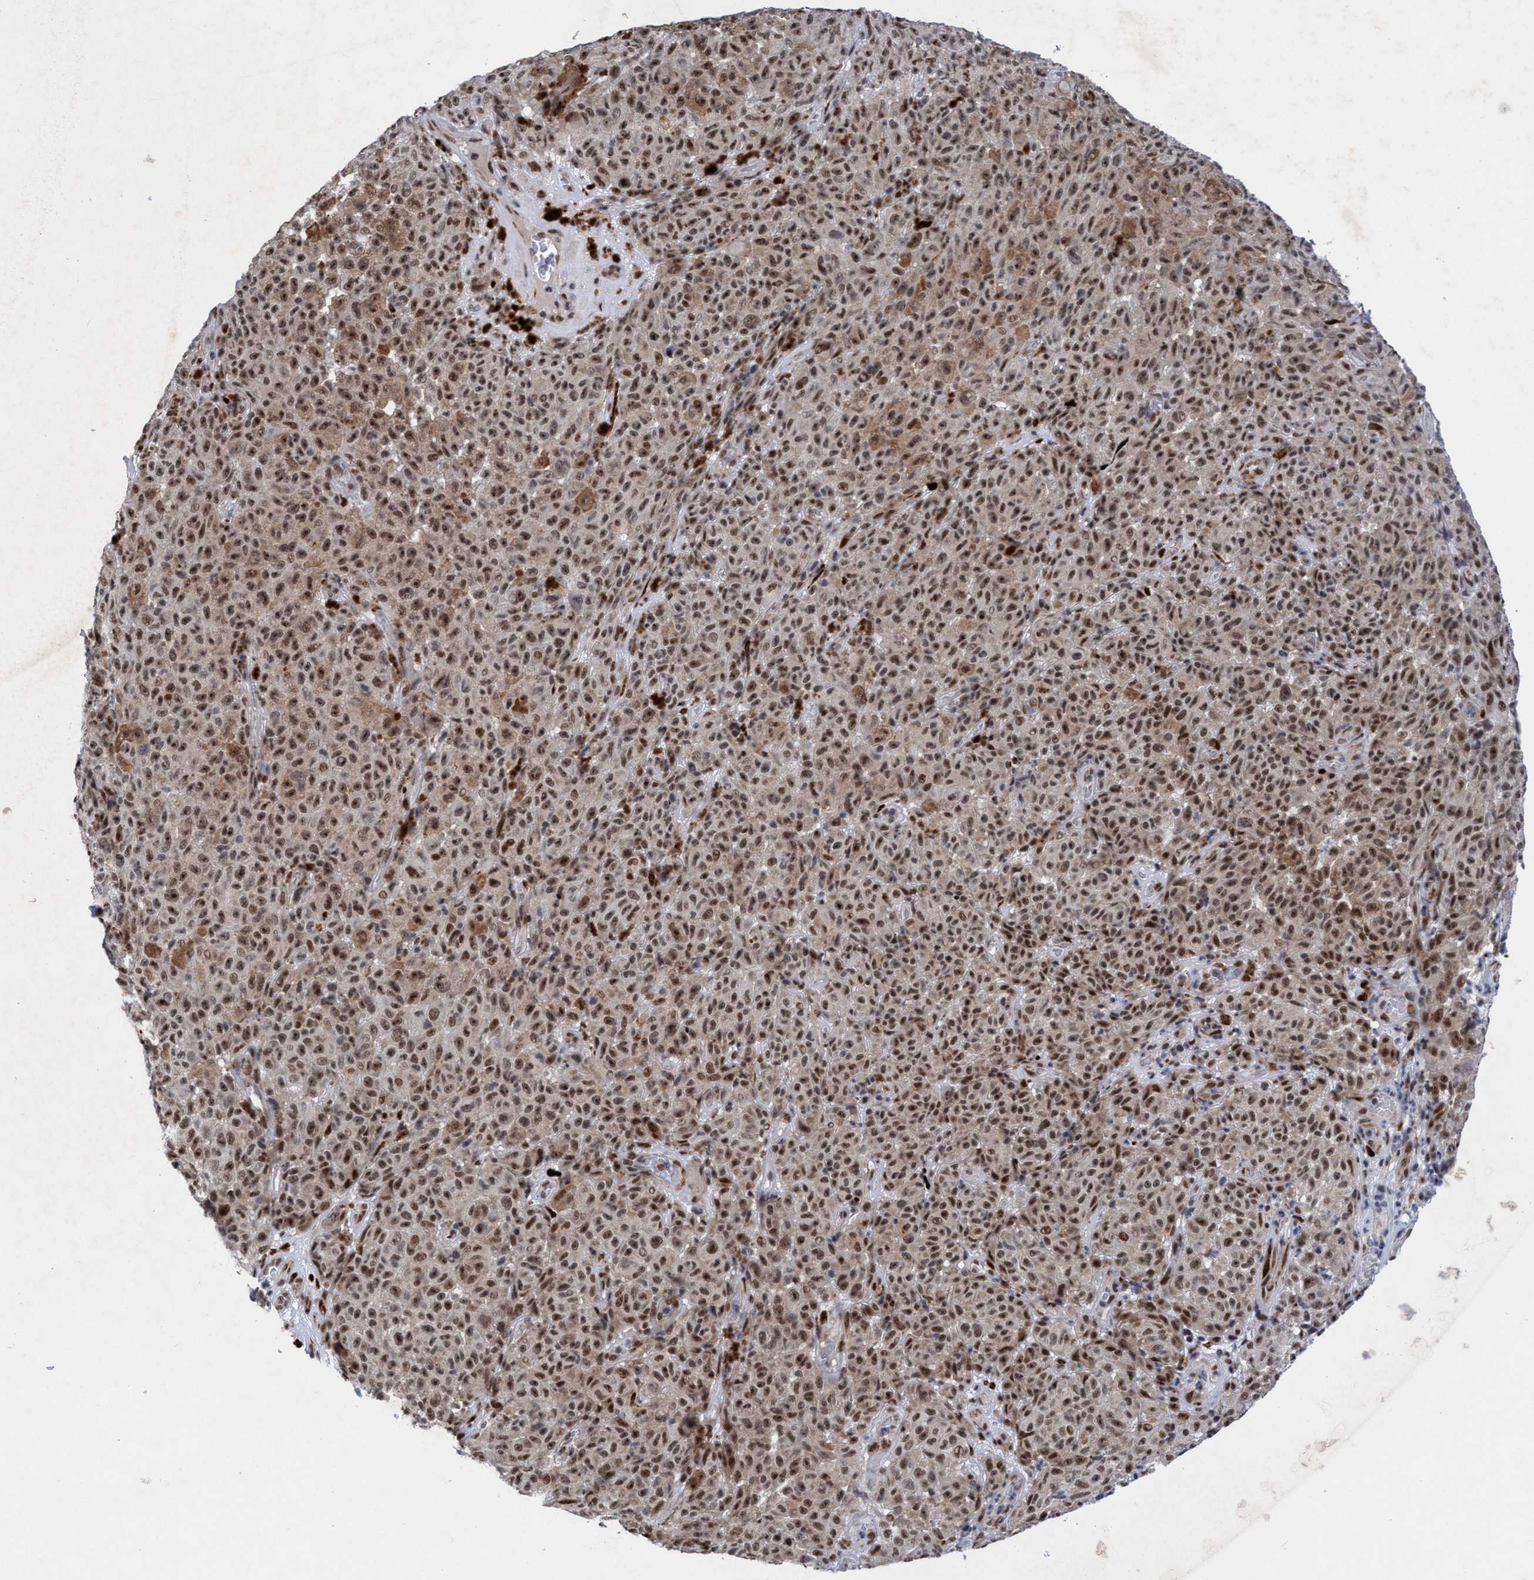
{"staining": {"intensity": "moderate", "quantity": ">75%", "location": "nuclear"}, "tissue": "melanoma", "cell_type": "Tumor cells", "image_type": "cancer", "snomed": [{"axis": "morphology", "description": "Malignant melanoma, NOS"}, {"axis": "topography", "description": "Skin"}], "caption": "Melanoma stained for a protein reveals moderate nuclear positivity in tumor cells.", "gene": "GLT6D1", "patient": {"sex": "female", "age": 82}}